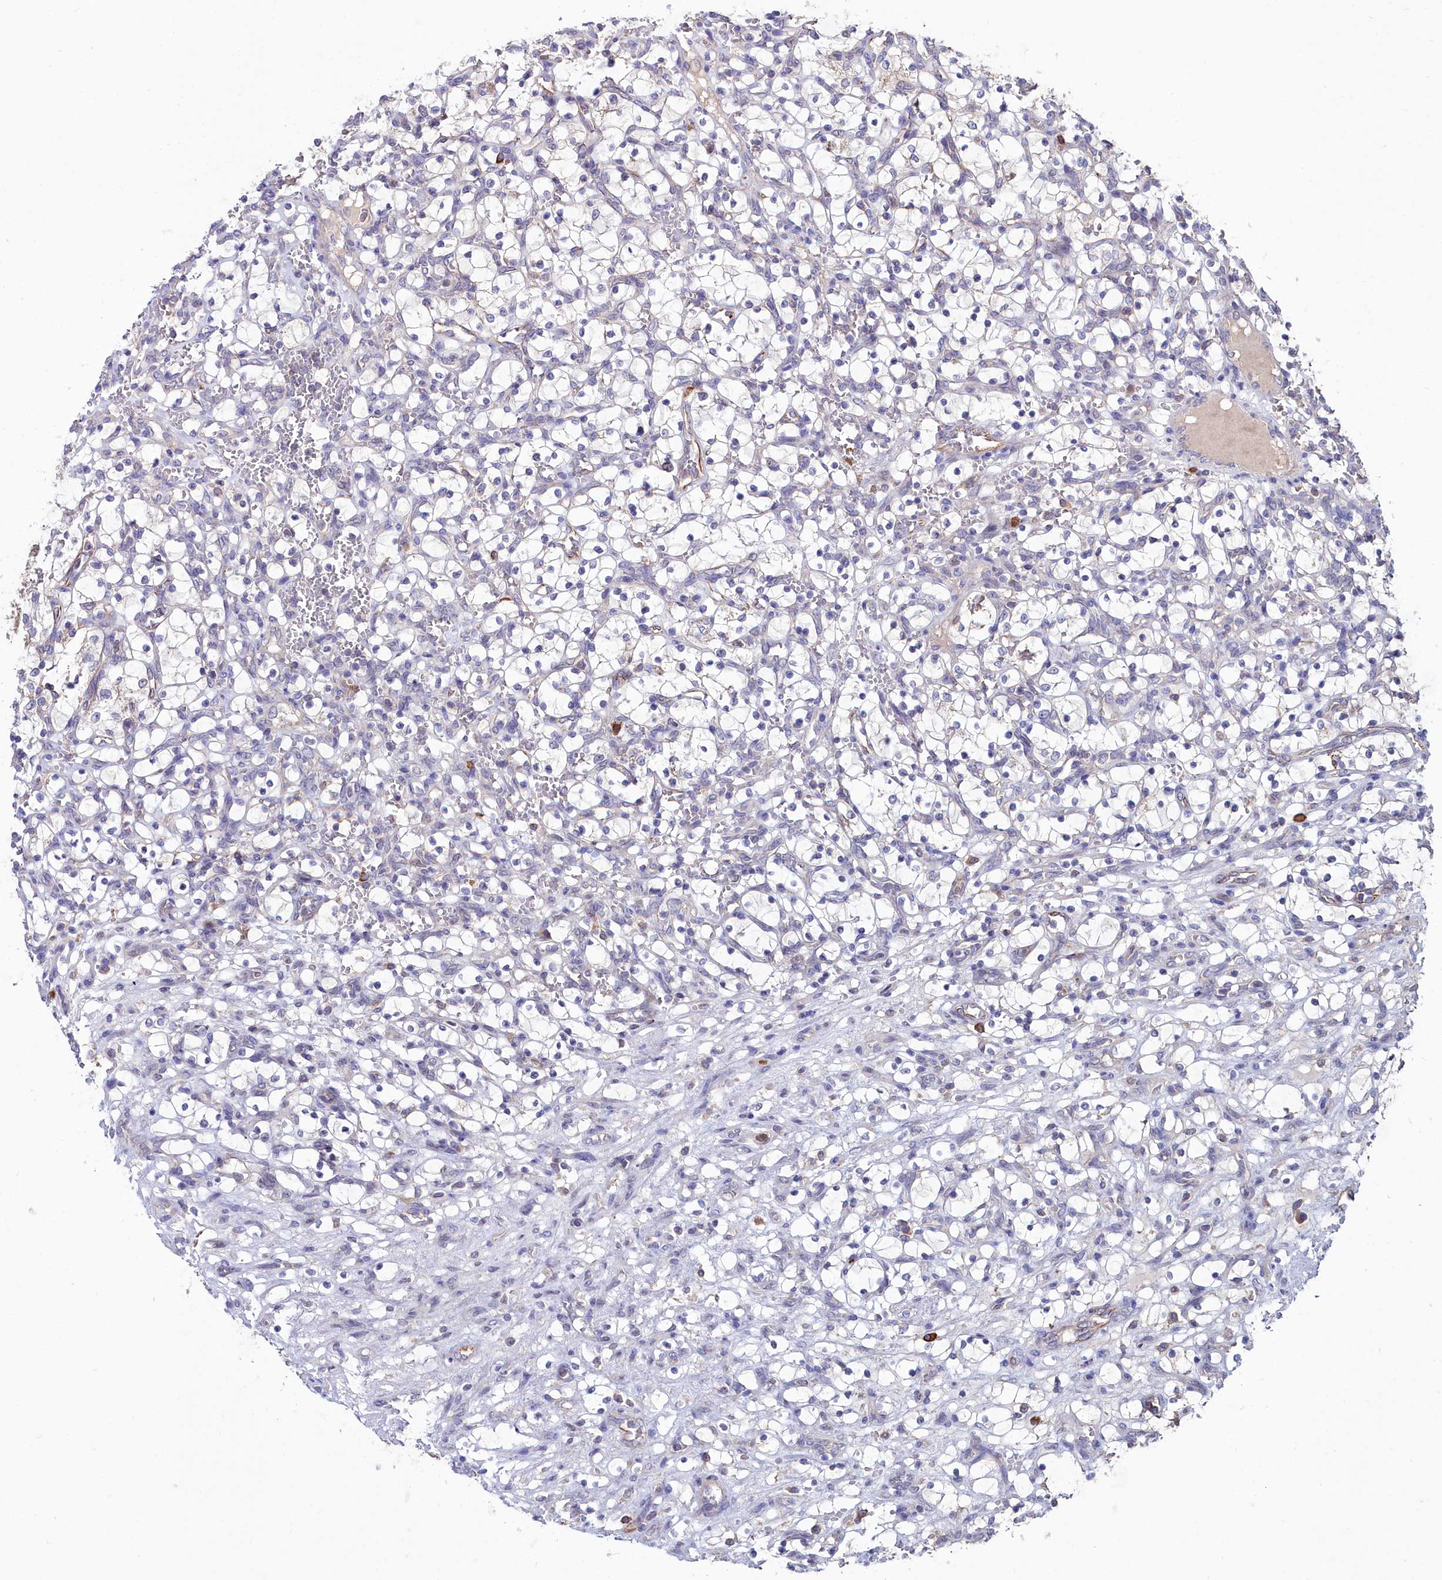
{"staining": {"intensity": "negative", "quantity": "none", "location": "none"}, "tissue": "renal cancer", "cell_type": "Tumor cells", "image_type": "cancer", "snomed": [{"axis": "morphology", "description": "Adenocarcinoma, NOS"}, {"axis": "topography", "description": "Kidney"}], "caption": "Immunohistochemistry (IHC) micrograph of renal adenocarcinoma stained for a protein (brown), which reveals no expression in tumor cells.", "gene": "AMBRA1", "patient": {"sex": "female", "age": 69}}